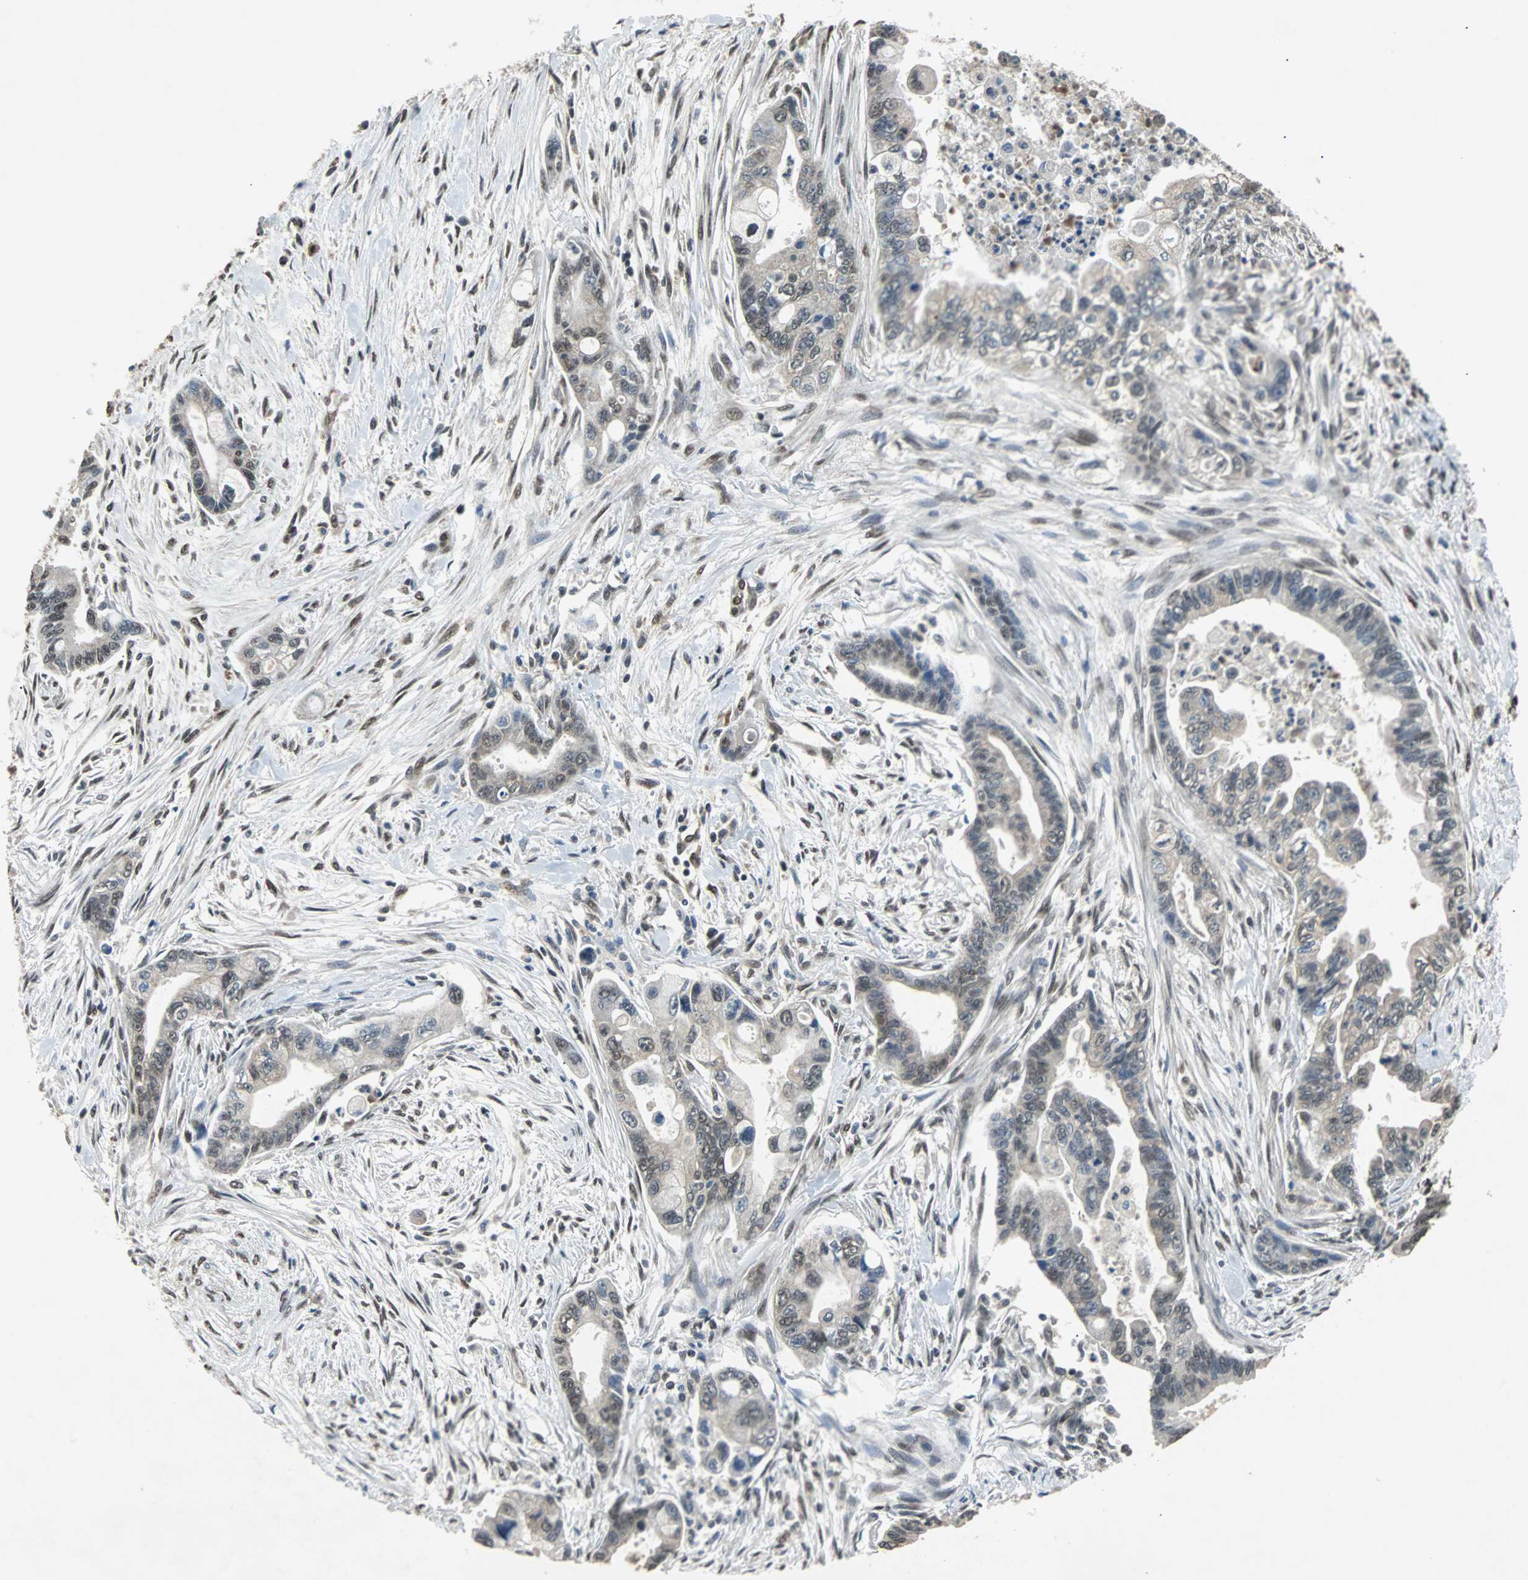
{"staining": {"intensity": "weak", "quantity": "<25%", "location": "cytoplasmic/membranous,nuclear"}, "tissue": "pancreatic cancer", "cell_type": "Tumor cells", "image_type": "cancer", "snomed": [{"axis": "morphology", "description": "Adenocarcinoma, NOS"}, {"axis": "topography", "description": "Pancreas"}], "caption": "Tumor cells show no significant protein positivity in adenocarcinoma (pancreatic). Brightfield microscopy of immunohistochemistry stained with DAB (brown) and hematoxylin (blue), captured at high magnification.", "gene": "PHC1", "patient": {"sex": "male", "age": 70}}